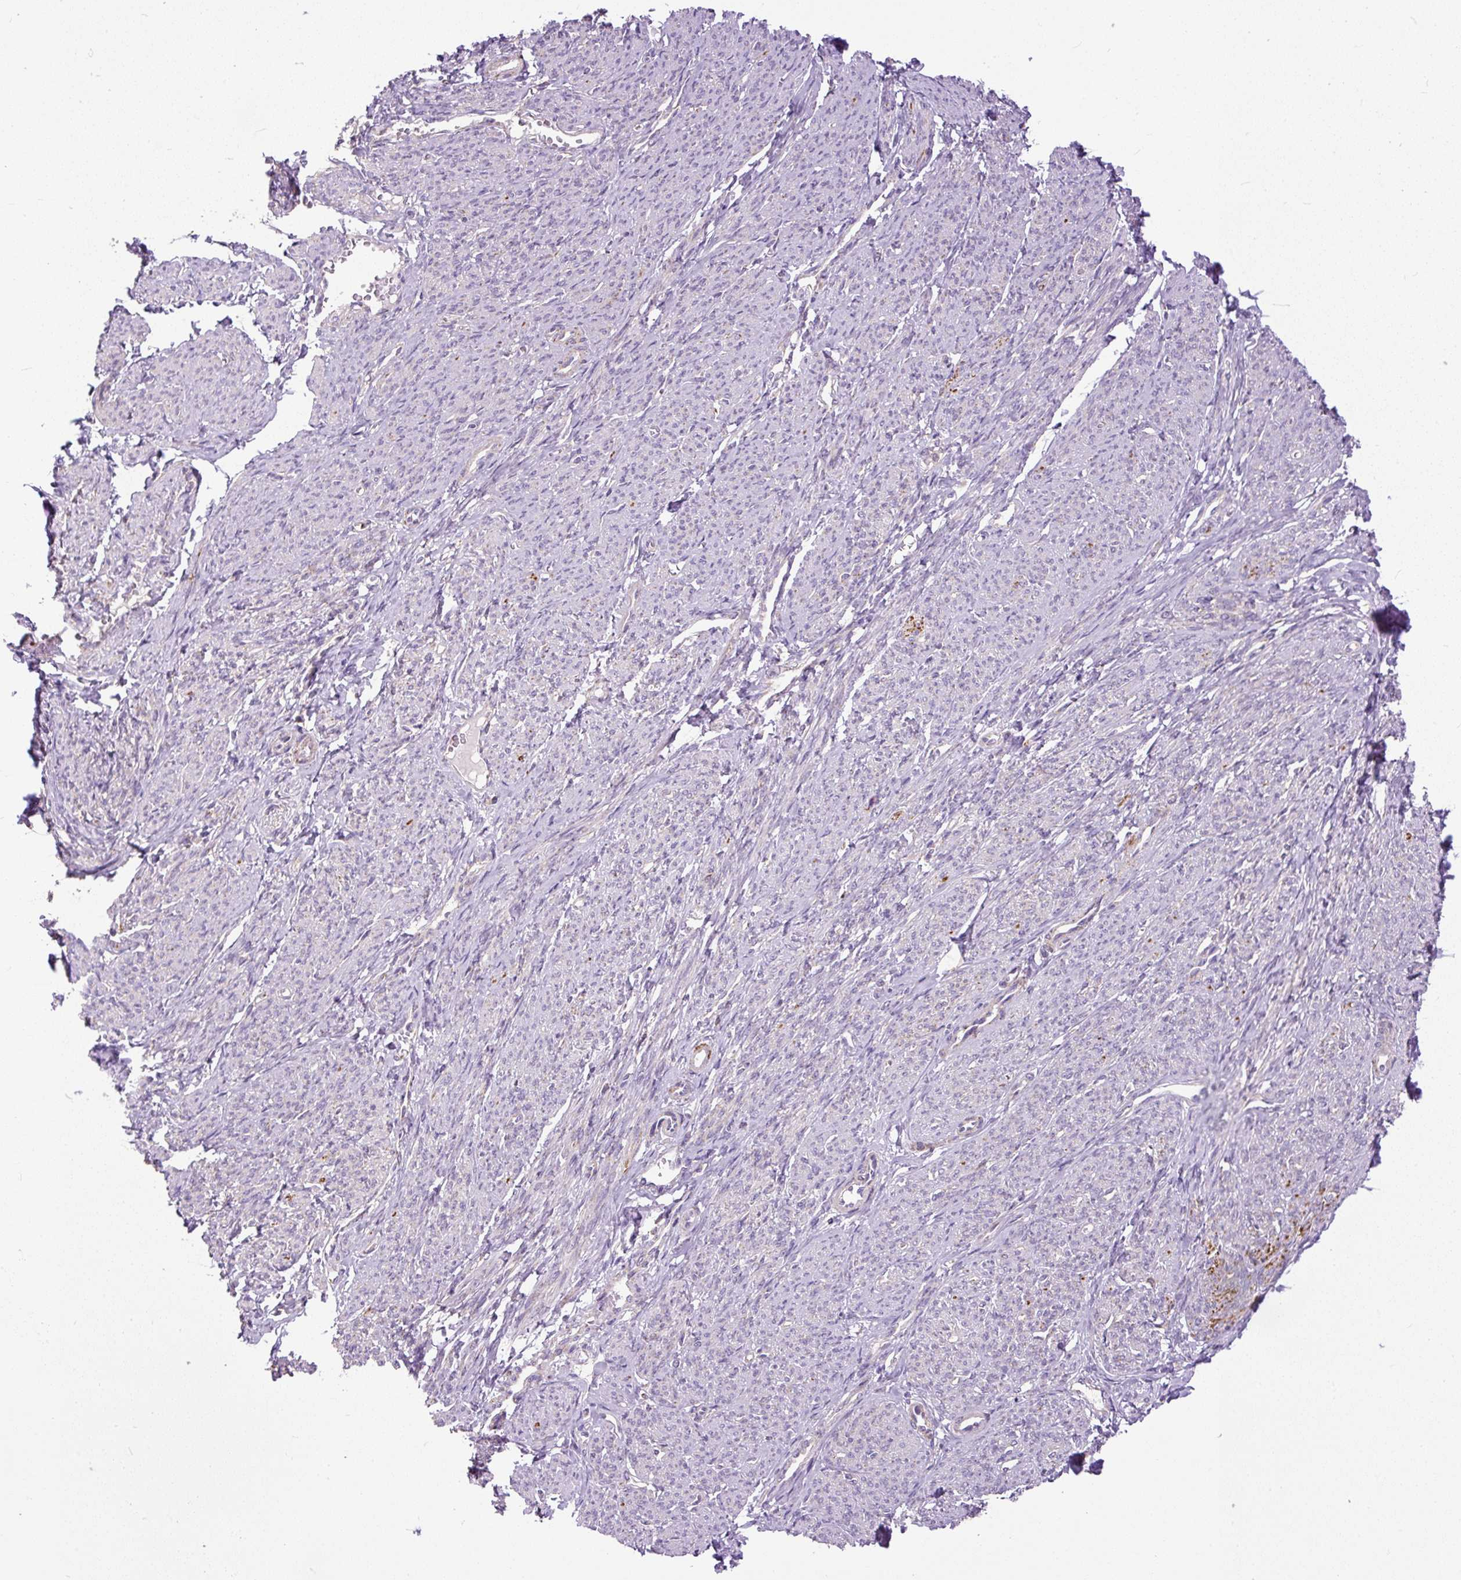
{"staining": {"intensity": "negative", "quantity": "none", "location": "none"}, "tissue": "smooth muscle", "cell_type": "Smooth muscle cells", "image_type": "normal", "snomed": [{"axis": "morphology", "description": "Normal tissue, NOS"}, {"axis": "topography", "description": "Smooth muscle"}], "caption": "Smooth muscle stained for a protein using immunohistochemistry reveals no positivity smooth muscle cells.", "gene": "TM2D3", "patient": {"sex": "female", "age": 65}}